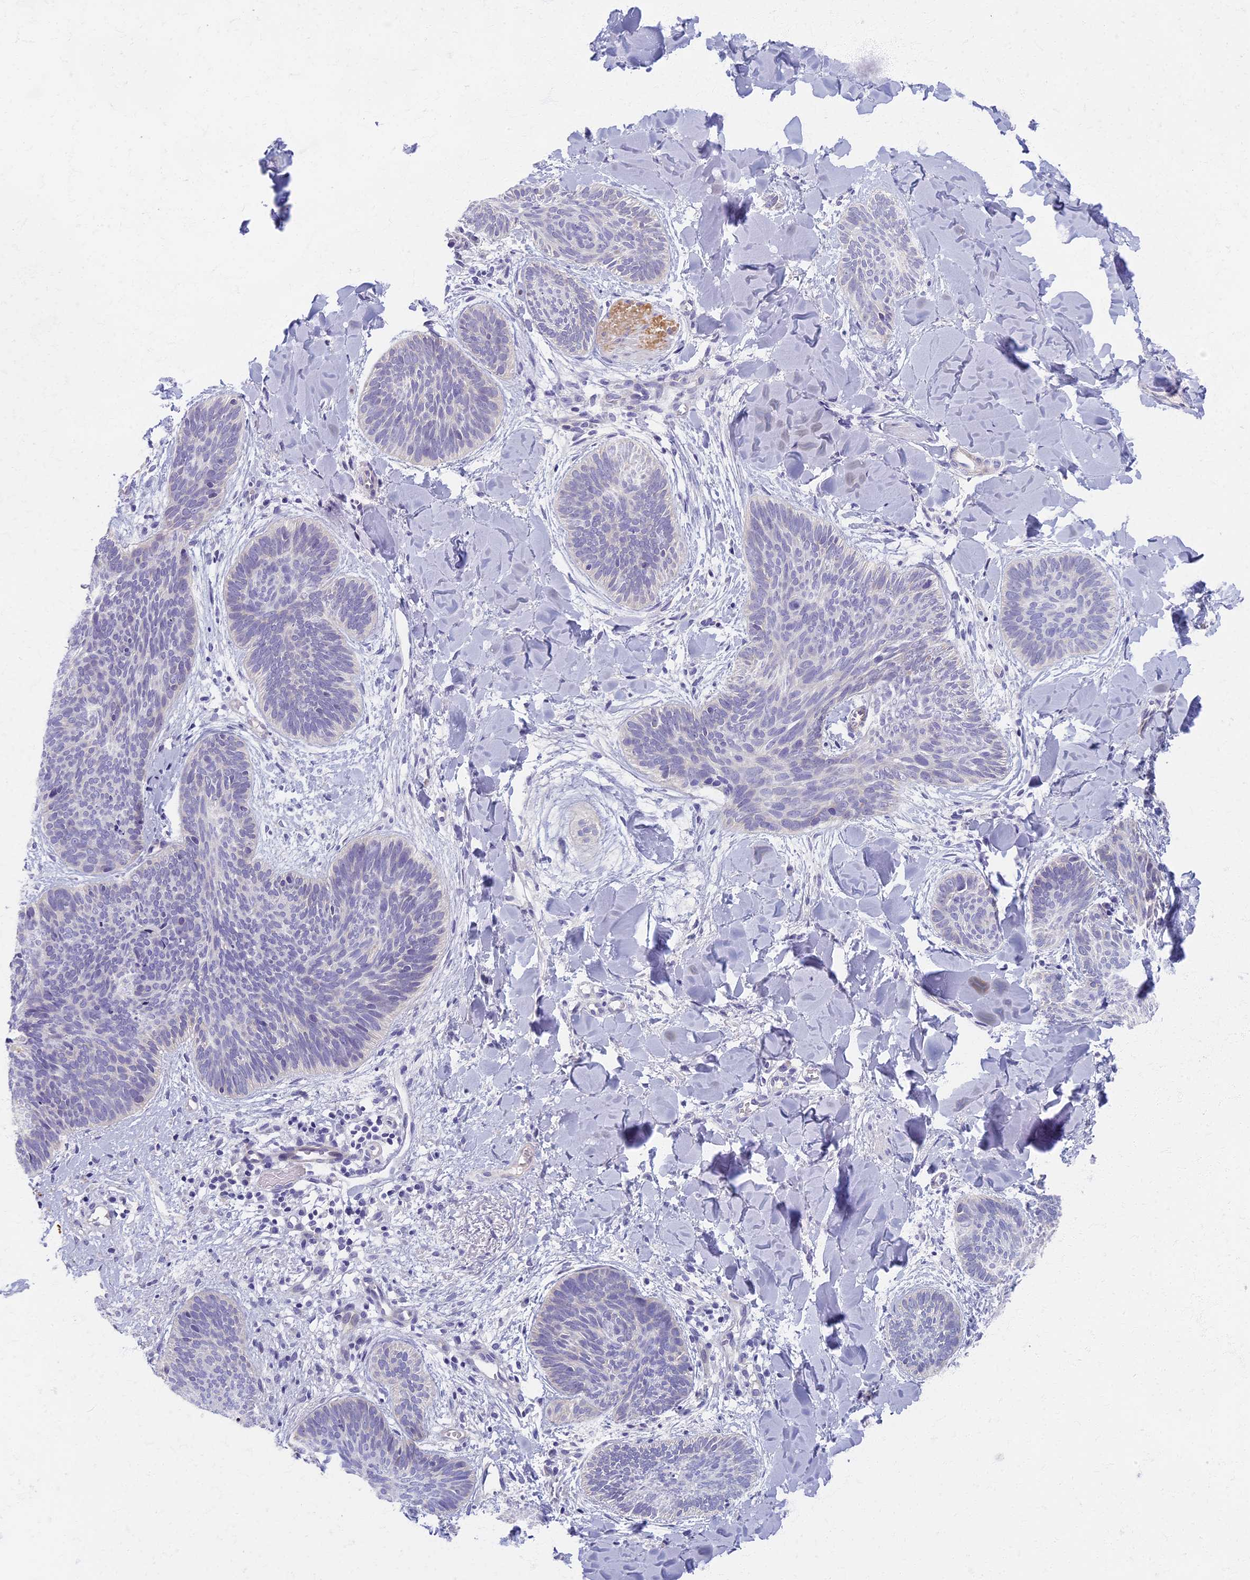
{"staining": {"intensity": "negative", "quantity": "none", "location": "none"}, "tissue": "skin cancer", "cell_type": "Tumor cells", "image_type": "cancer", "snomed": [{"axis": "morphology", "description": "Basal cell carcinoma"}, {"axis": "topography", "description": "Skin"}], "caption": "A photomicrograph of human skin cancer is negative for staining in tumor cells. The staining is performed using DAB (3,3'-diaminobenzidine) brown chromogen with nuclei counter-stained in using hematoxylin.", "gene": "AP4E1", "patient": {"sex": "female", "age": 81}}